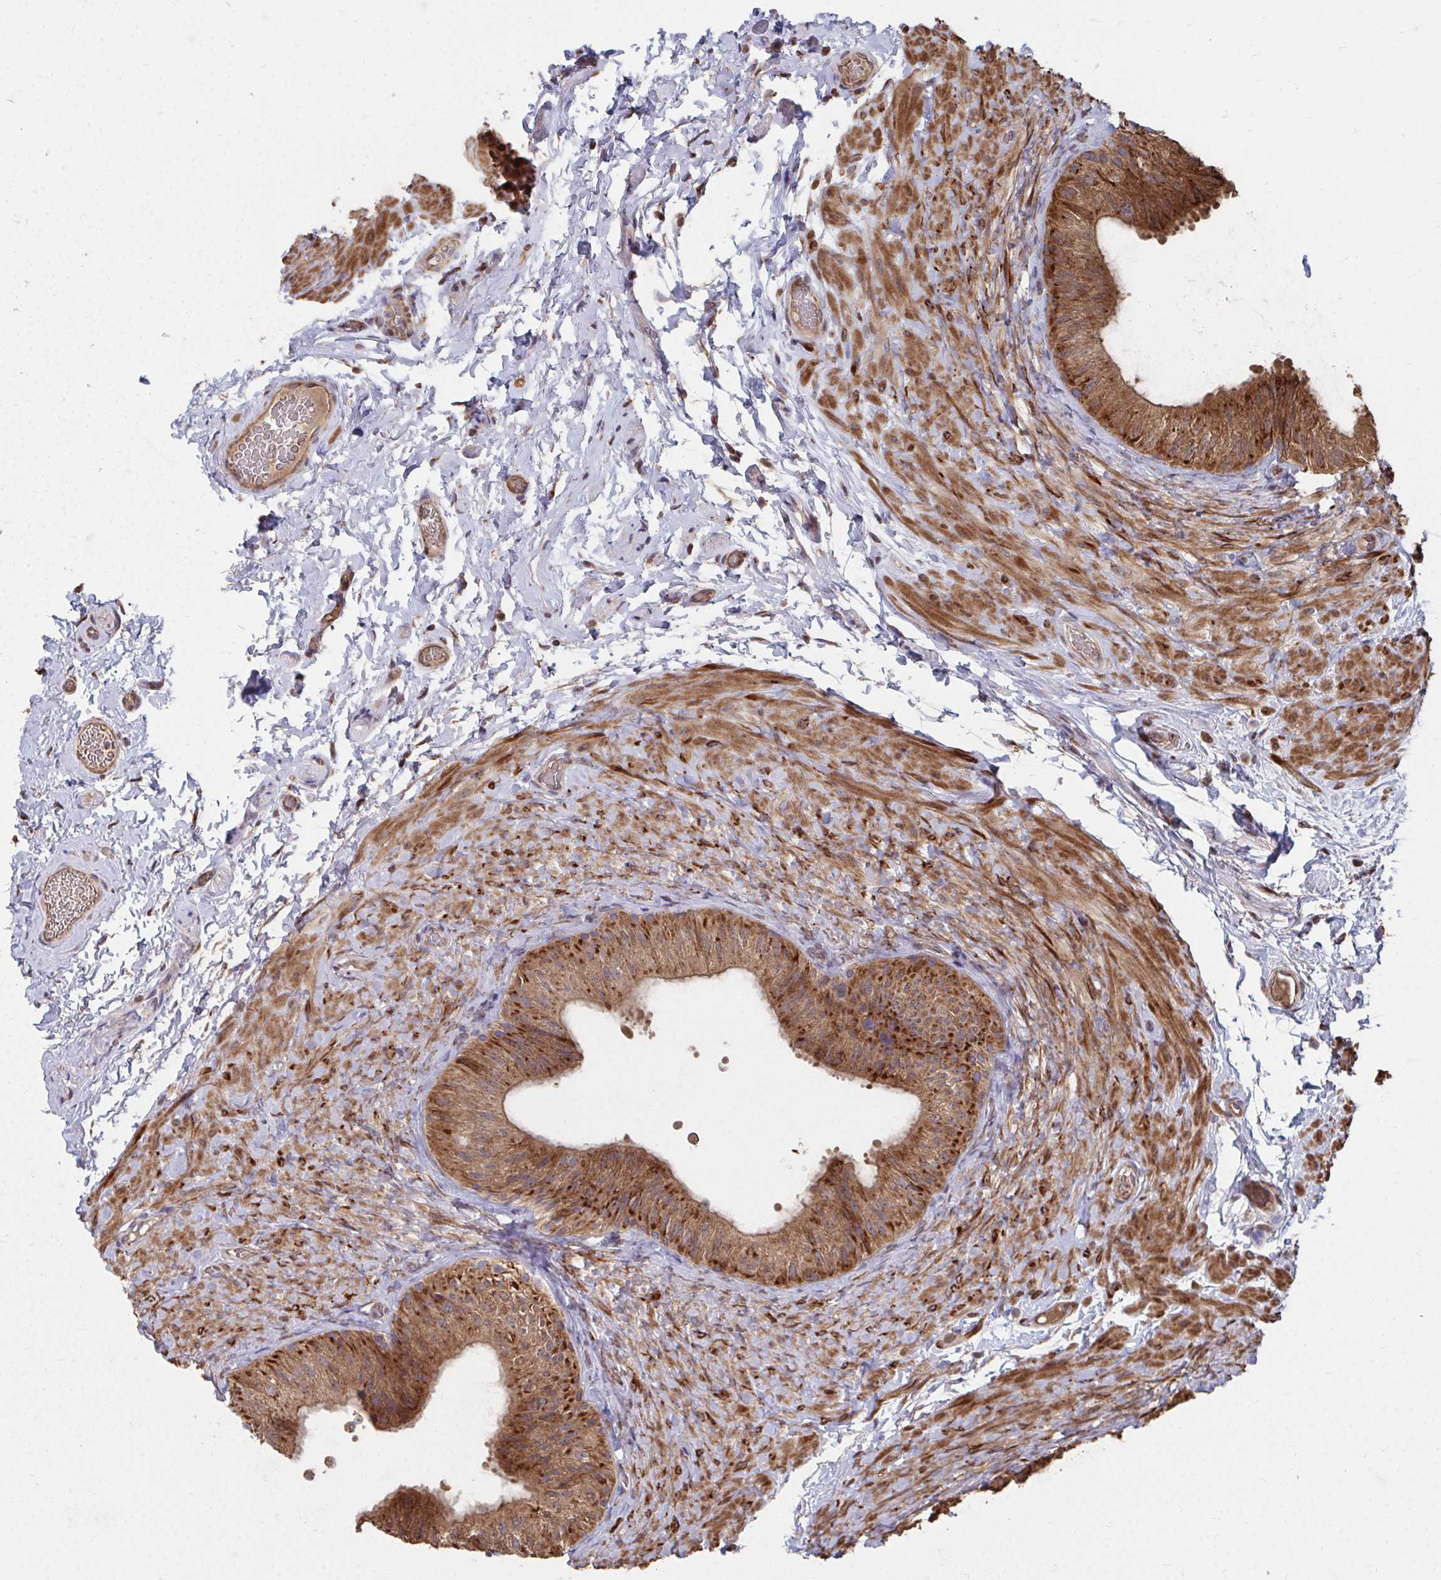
{"staining": {"intensity": "strong", "quantity": ">75%", "location": "cytoplasmic/membranous"}, "tissue": "epididymis", "cell_type": "Glandular cells", "image_type": "normal", "snomed": [{"axis": "morphology", "description": "Normal tissue, NOS"}, {"axis": "topography", "description": "Epididymis, spermatic cord, NOS"}, {"axis": "topography", "description": "Epididymis"}], "caption": "Immunohistochemistry staining of unremarkable epididymis, which shows high levels of strong cytoplasmic/membranous expression in about >75% of glandular cells indicating strong cytoplasmic/membranous protein expression. The staining was performed using DAB (3,3'-diaminobenzidine) (brown) for protein detection and nuclei were counterstained in hematoxylin (blue).", "gene": "FAM89A", "patient": {"sex": "male", "age": 31}}